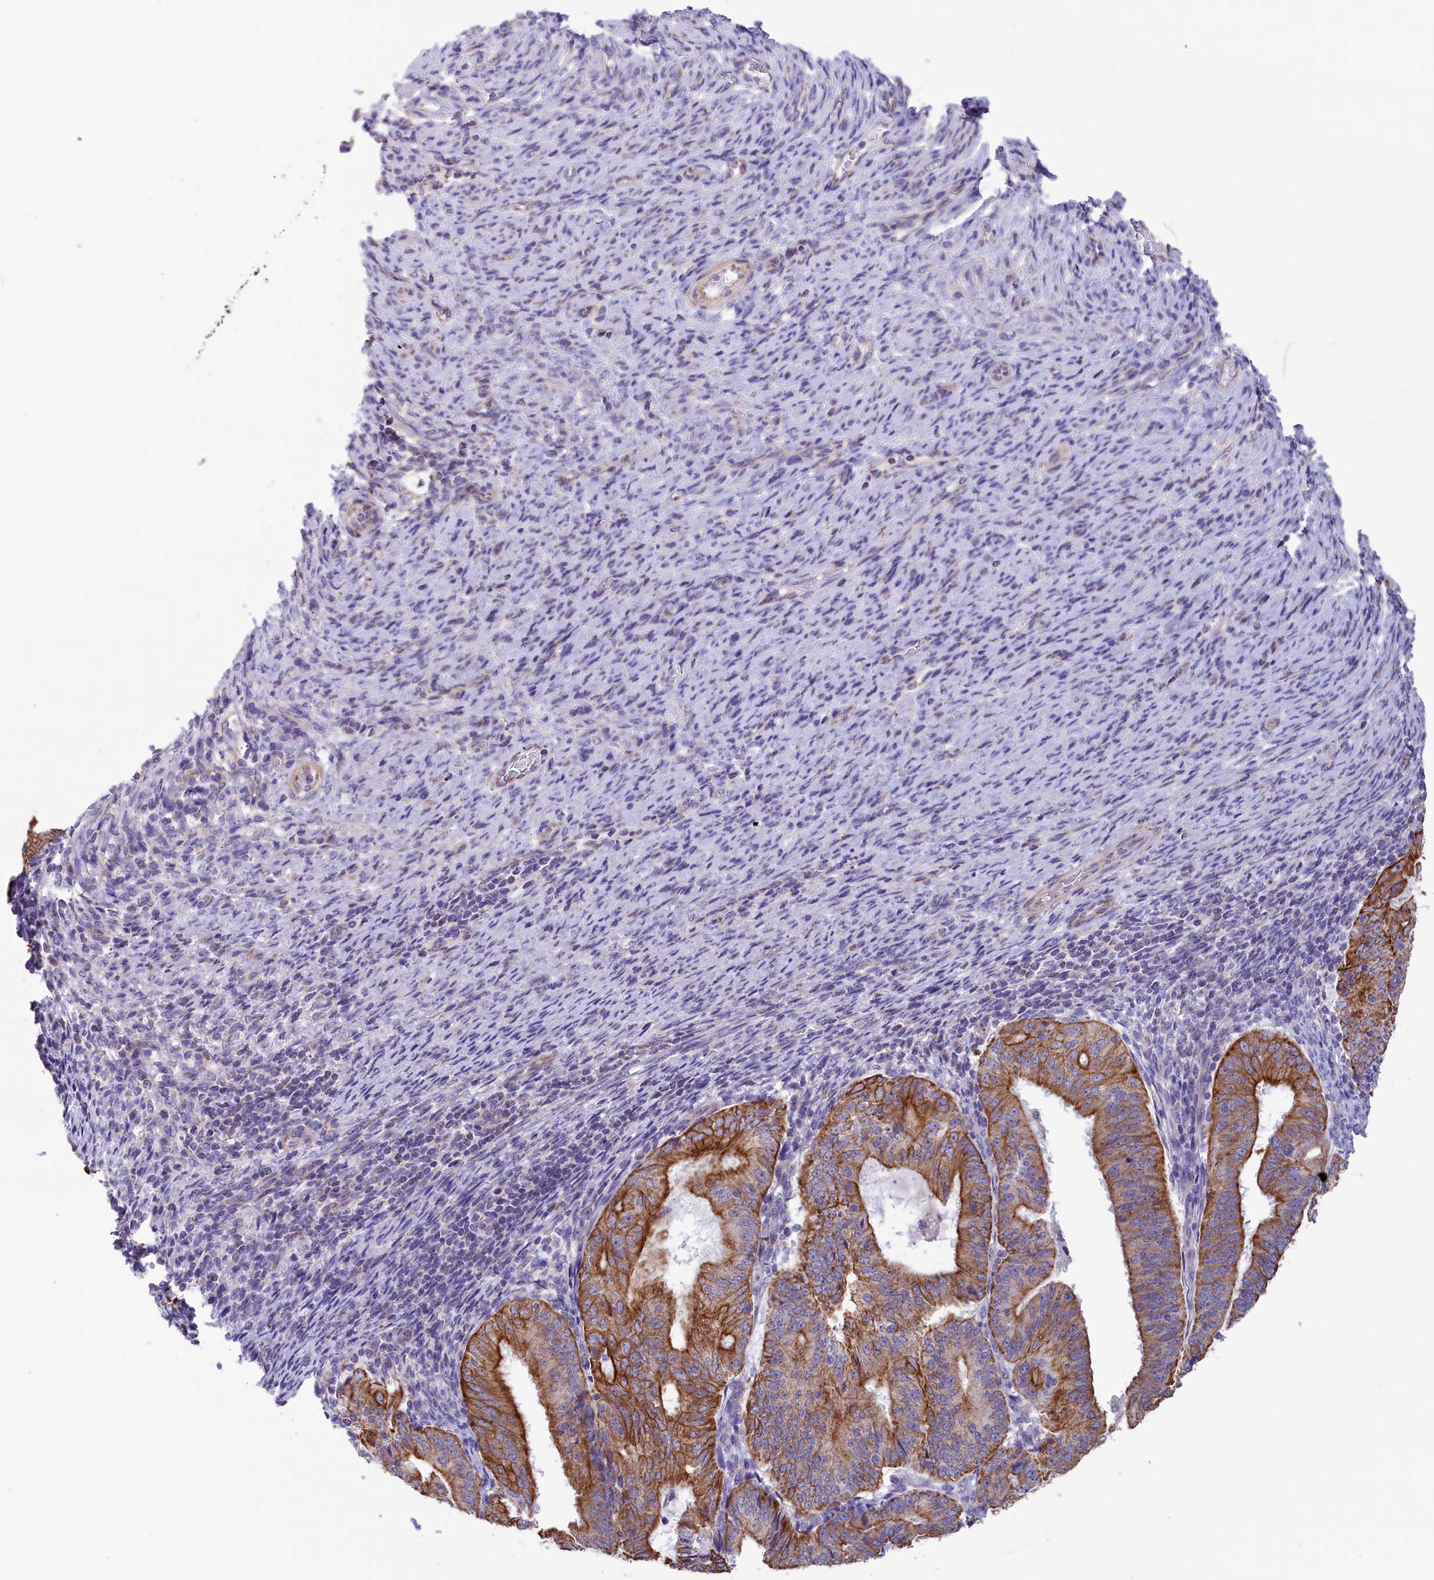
{"staining": {"intensity": "moderate", "quantity": ">75%", "location": "cytoplasmic/membranous"}, "tissue": "endometrial cancer", "cell_type": "Tumor cells", "image_type": "cancer", "snomed": [{"axis": "morphology", "description": "Adenocarcinoma, NOS"}, {"axis": "topography", "description": "Endometrium"}], "caption": "Protein expression analysis of human endometrial cancer reveals moderate cytoplasmic/membranous expression in about >75% of tumor cells.", "gene": "GATB", "patient": {"sex": "female", "age": 70}}